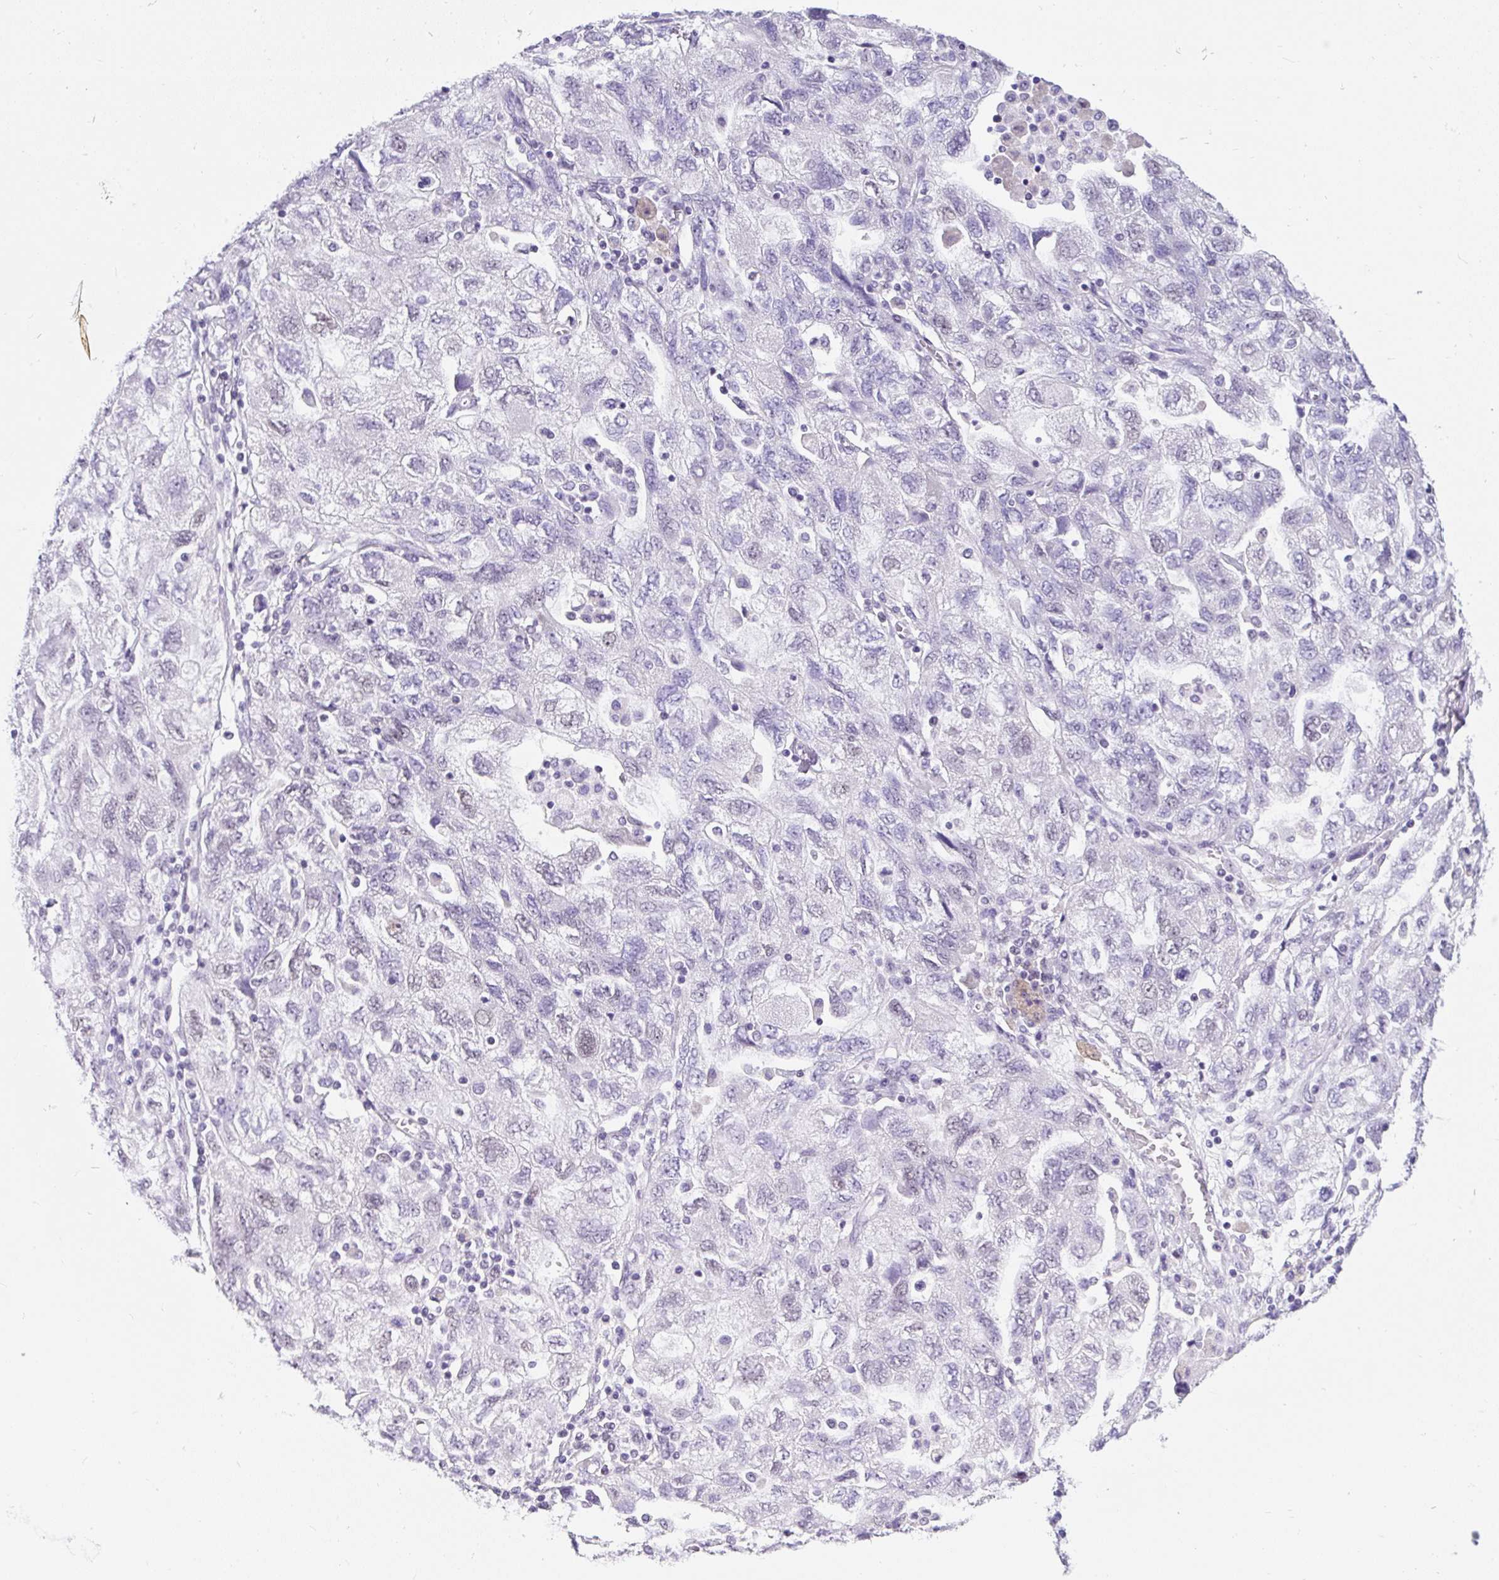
{"staining": {"intensity": "weak", "quantity": "<25%", "location": "nuclear"}, "tissue": "ovarian cancer", "cell_type": "Tumor cells", "image_type": "cancer", "snomed": [{"axis": "morphology", "description": "Carcinoma, NOS"}, {"axis": "morphology", "description": "Cystadenocarcinoma, serous, NOS"}, {"axis": "topography", "description": "Ovary"}], "caption": "Micrograph shows no protein expression in tumor cells of ovarian cancer (serous cystadenocarcinoma) tissue.", "gene": "PLCXD2", "patient": {"sex": "female", "age": 69}}